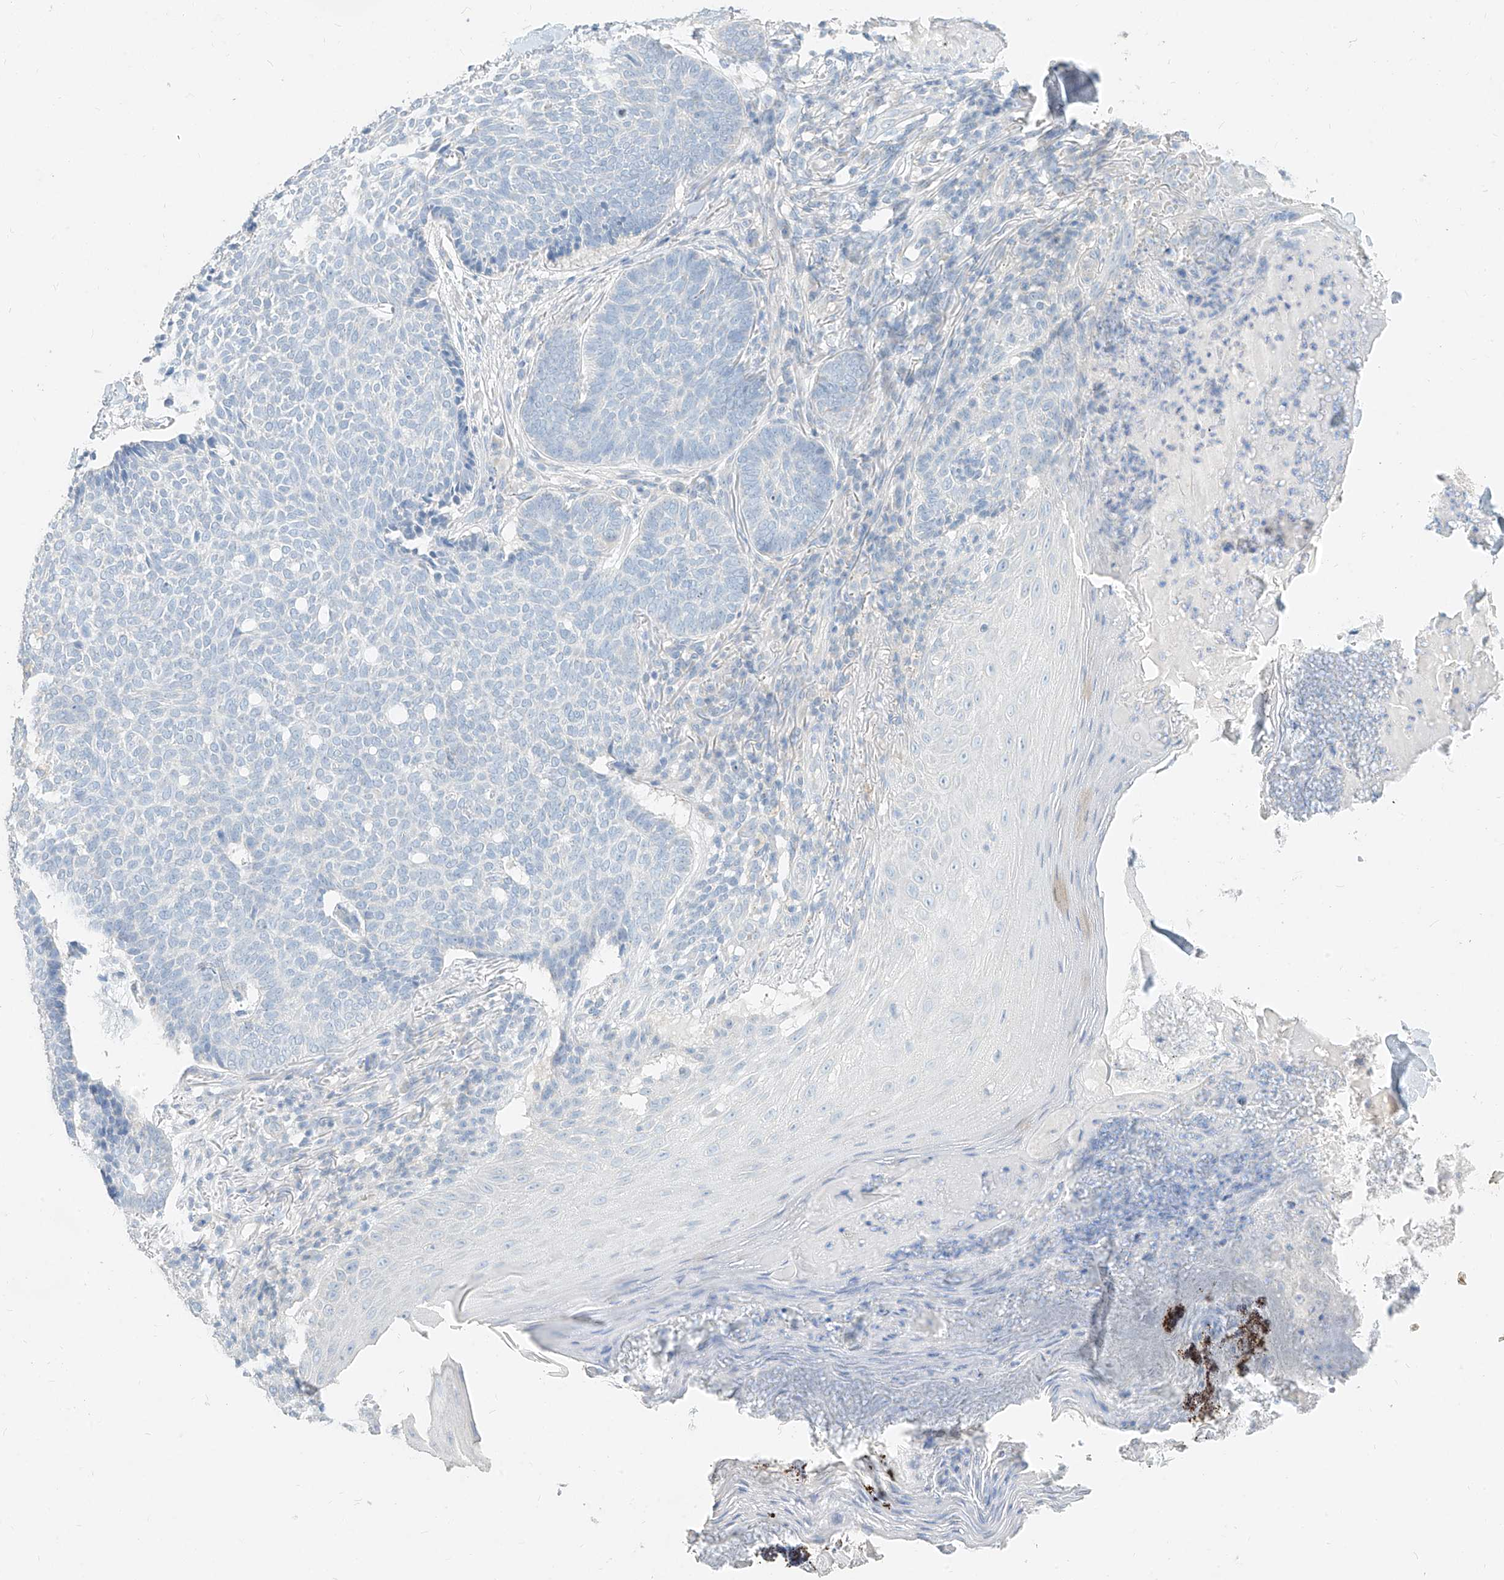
{"staining": {"intensity": "negative", "quantity": "none", "location": "none"}, "tissue": "skin cancer", "cell_type": "Tumor cells", "image_type": "cancer", "snomed": [{"axis": "morphology", "description": "Normal tissue, NOS"}, {"axis": "morphology", "description": "Basal cell carcinoma"}, {"axis": "topography", "description": "Skin"}], "caption": "The micrograph exhibits no significant staining in tumor cells of skin basal cell carcinoma.", "gene": "ZZEF1", "patient": {"sex": "male", "age": 50}}